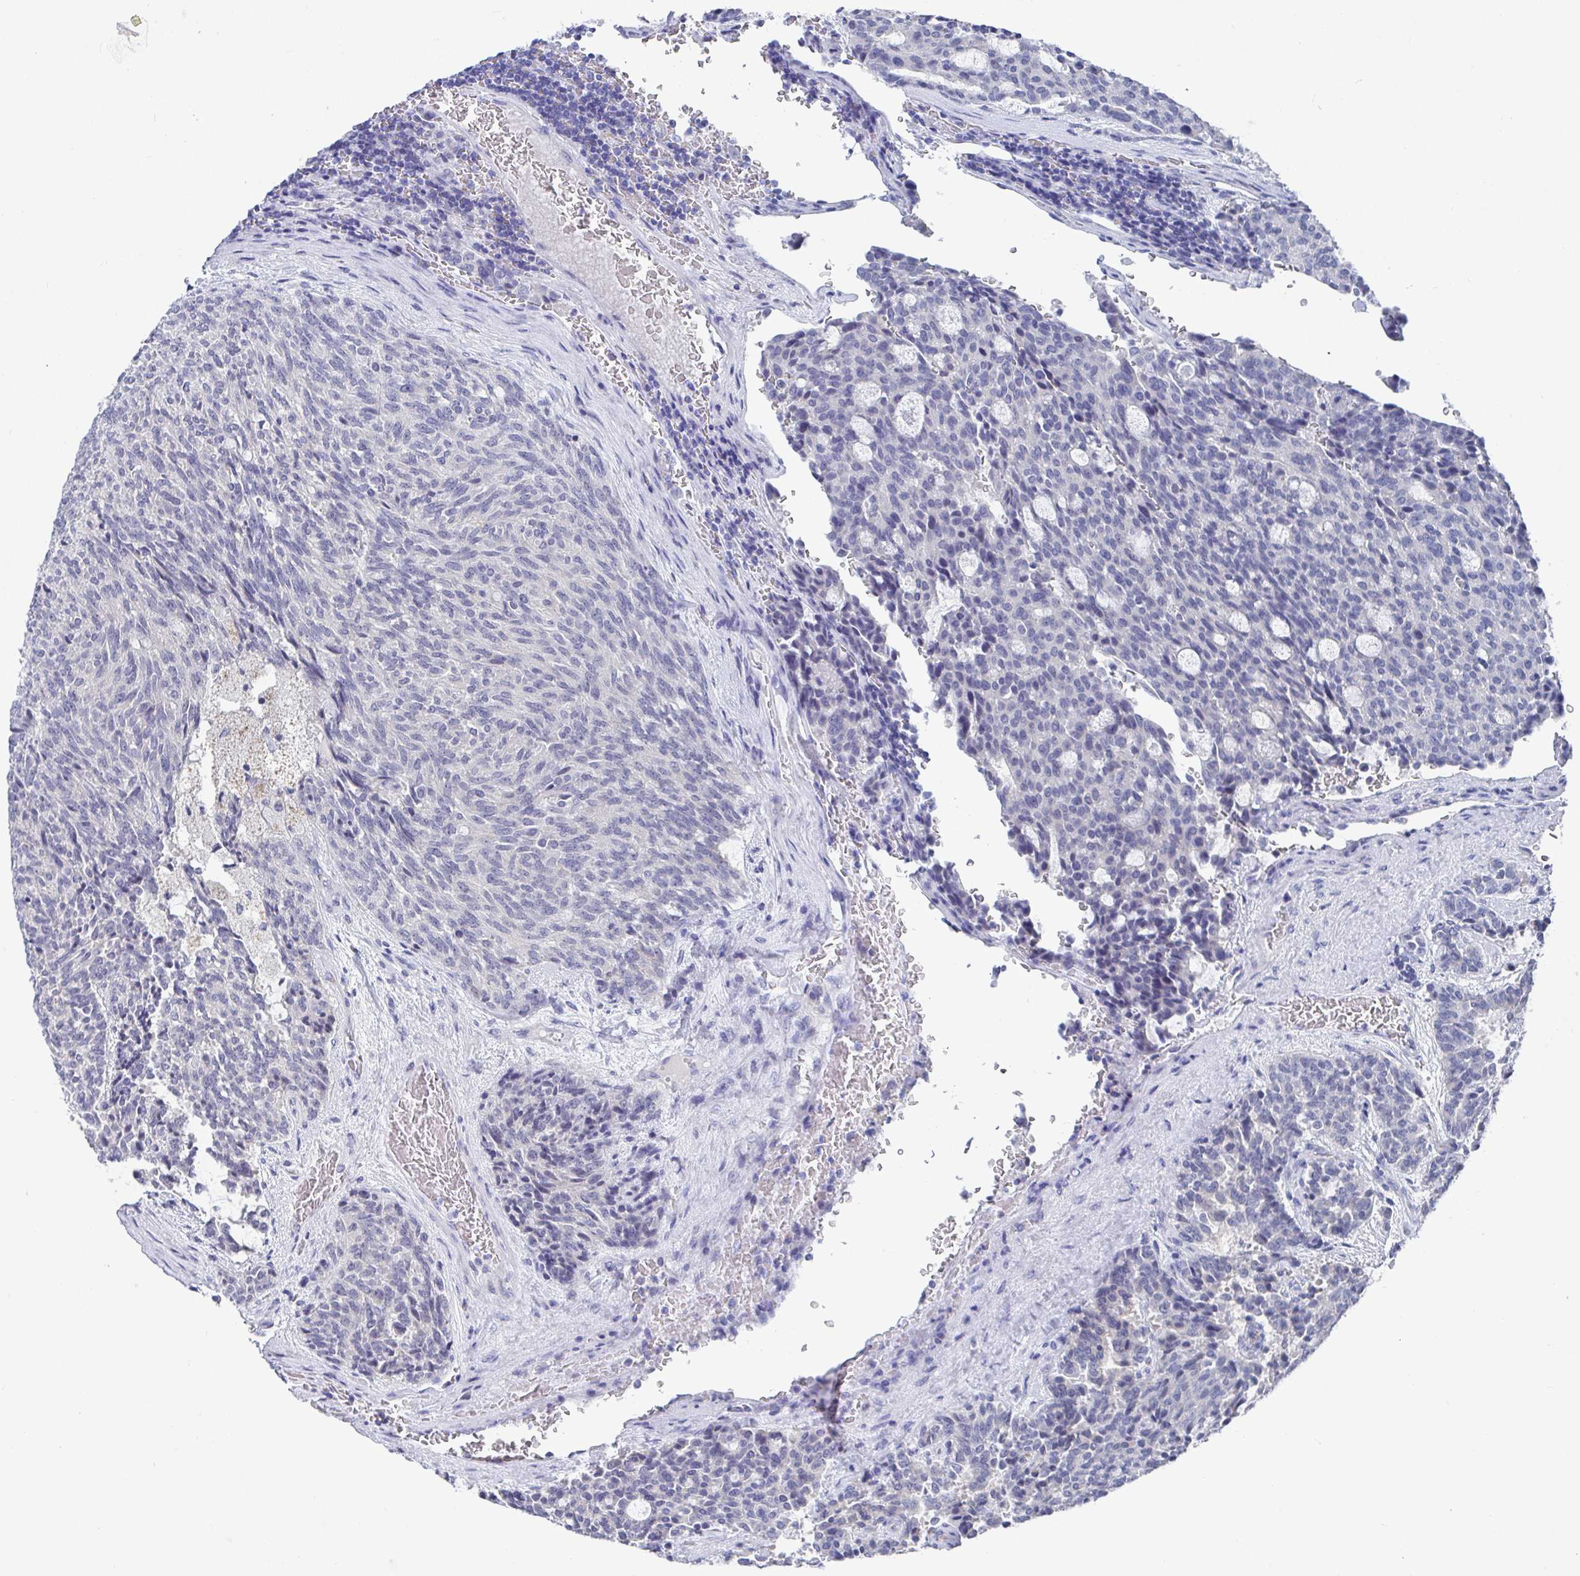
{"staining": {"intensity": "negative", "quantity": "none", "location": "none"}, "tissue": "carcinoid", "cell_type": "Tumor cells", "image_type": "cancer", "snomed": [{"axis": "morphology", "description": "Carcinoid, malignant, NOS"}, {"axis": "topography", "description": "Pancreas"}], "caption": "Human malignant carcinoid stained for a protein using immunohistochemistry displays no positivity in tumor cells.", "gene": "TAS2R39", "patient": {"sex": "female", "age": 54}}